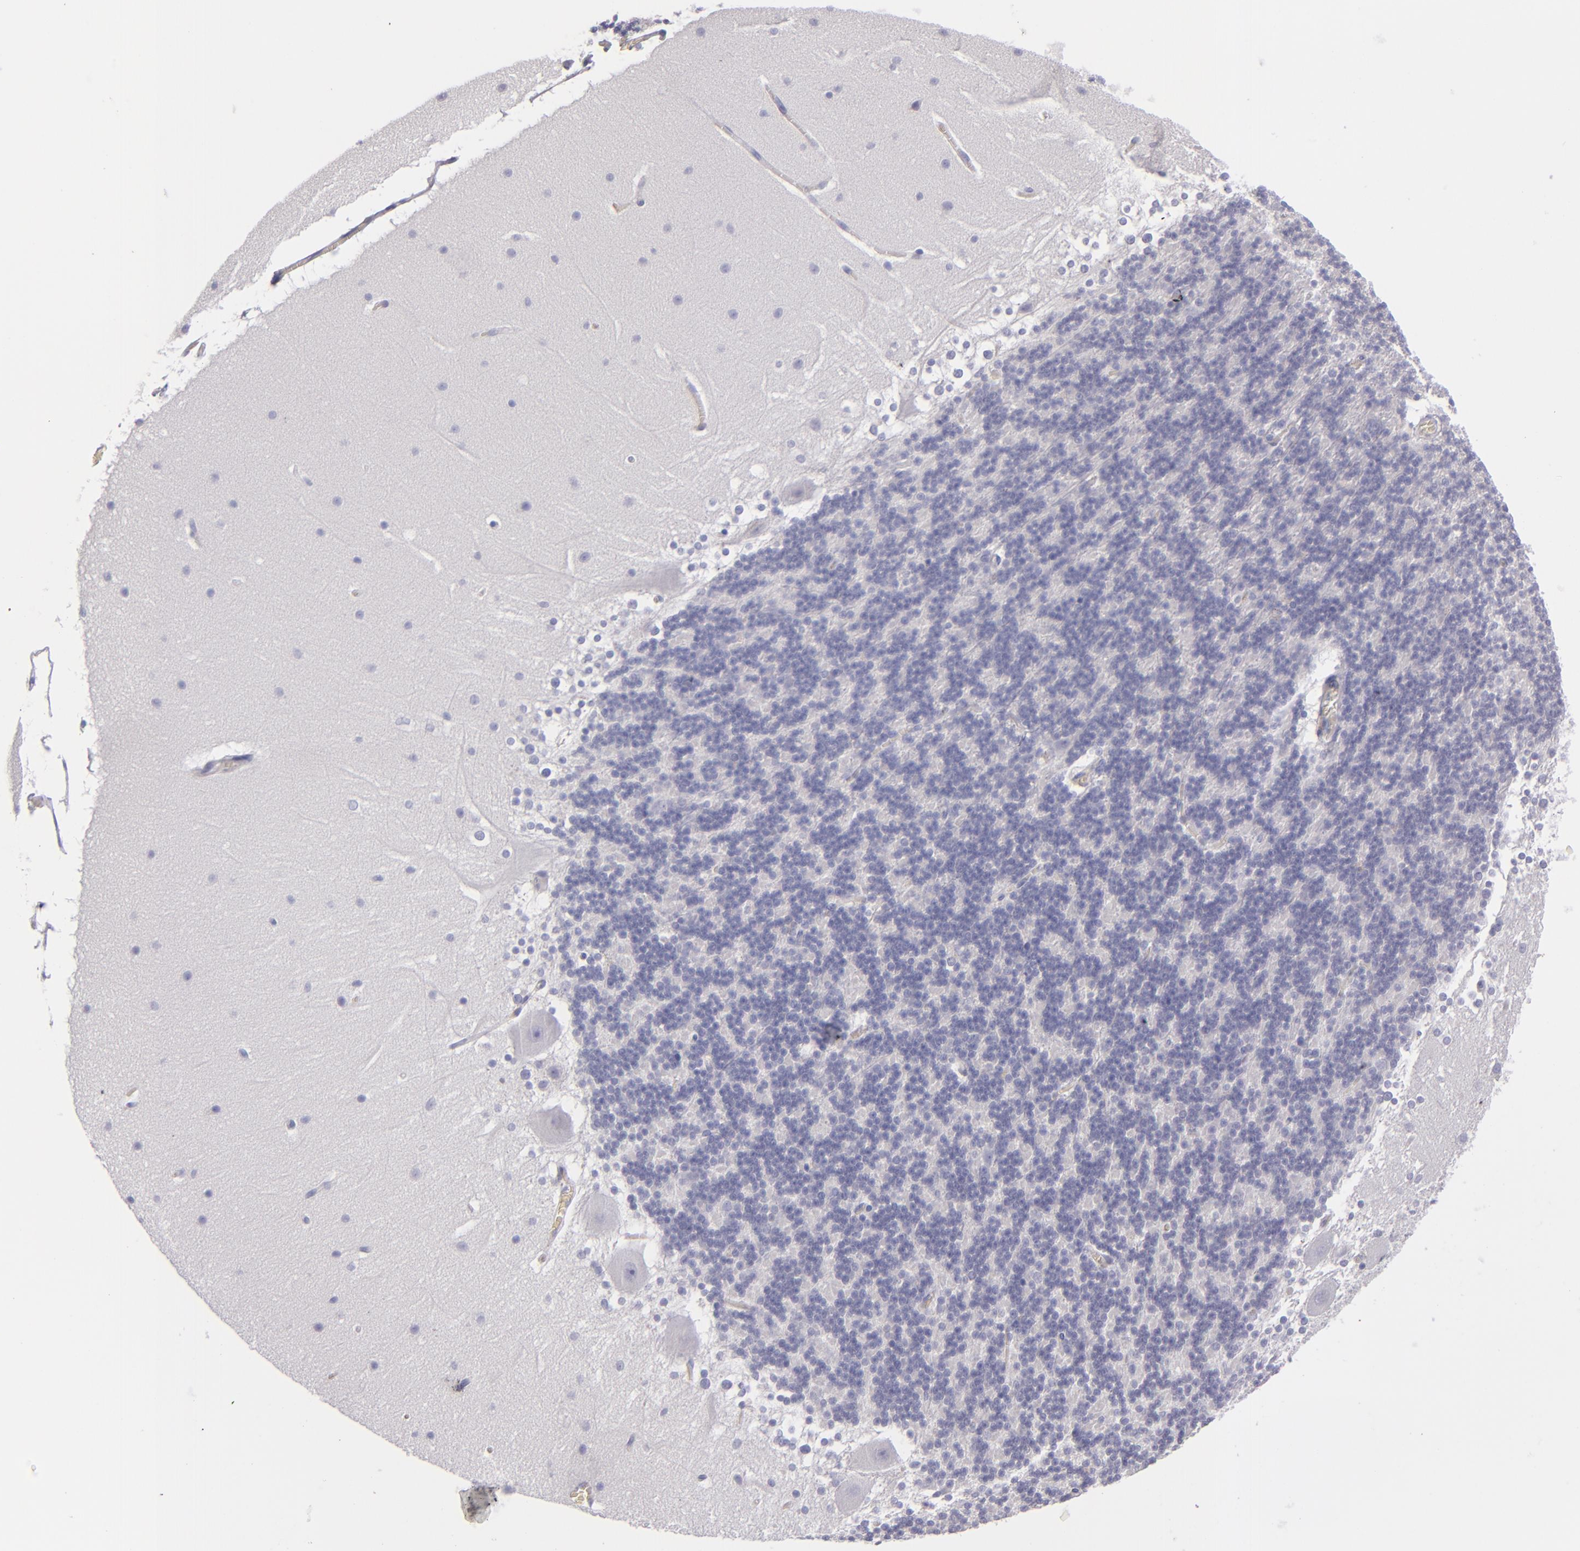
{"staining": {"intensity": "negative", "quantity": "none", "location": "none"}, "tissue": "cerebellum", "cell_type": "Cells in granular layer", "image_type": "normal", "snomed": [{"axis": "morphology", "description": "Normal tissue, NOS"}, {"axis": "topography", "description": "Cerebellum"}], "caption": "IHC image of unremarkable cerebellum: cerebellum stained with DAB (3,3'-diaminobenzidine) reveals no significant protein staining in cells in granular layer. (Brightfield microscopy of DAB IHC at high magnification).", "gene": "CD22", "patient": {"sex": "female", "age": 19}}